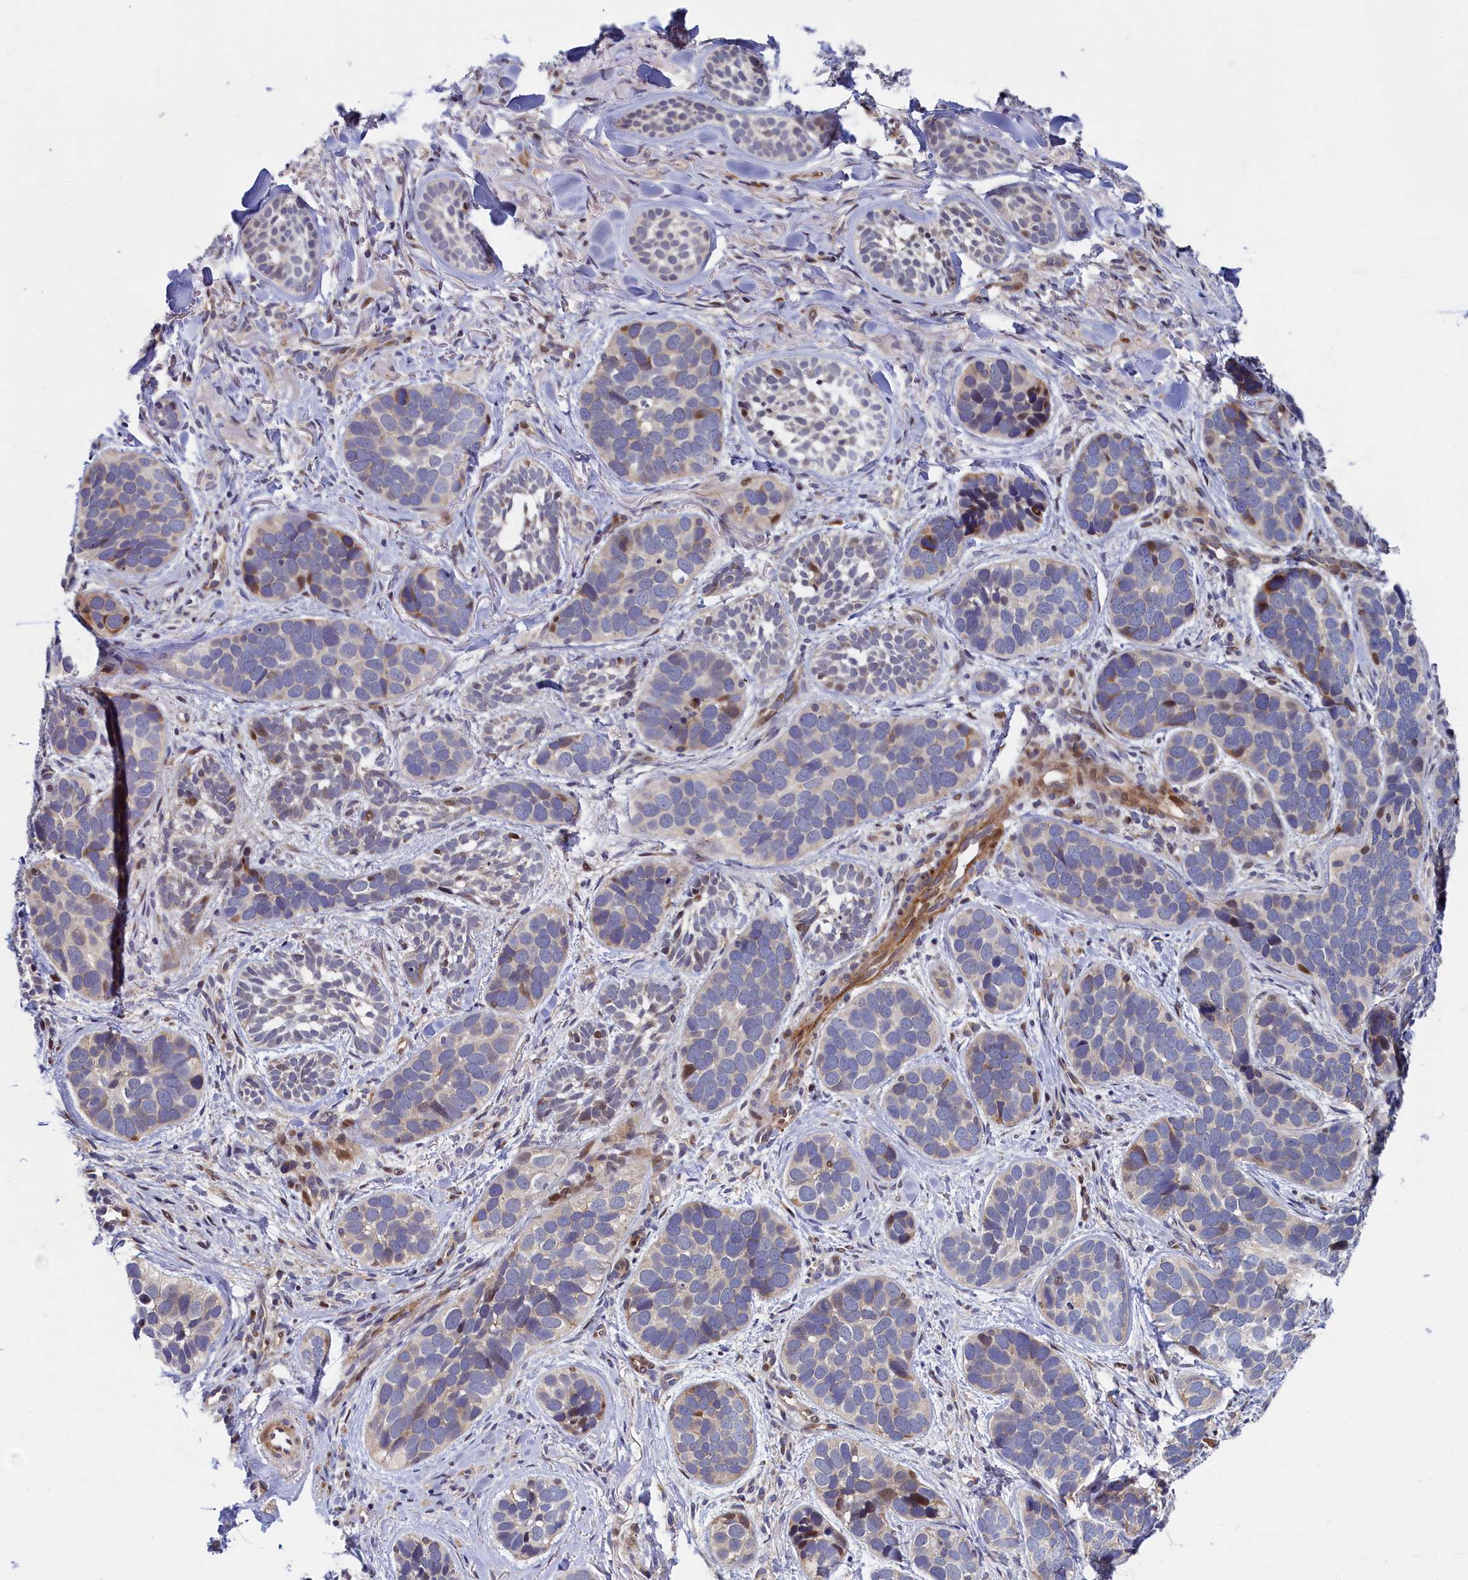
{"staining": {"intensity": "moderate", "quantity": "<25%", "location": "nuclear"}, "tissue": "skin cancer", "cell_type": "Tumor cells", "image_type": "cancer", "snomed": [{"axis": "morphology", "description": "Basal cell carcinoma"}, {"axis": "topography", "description": "Skin"}], "caption": "The image exhibits immunohistochemical staining of skin basal cell carcinoma. There is moderate nuclear staining is identified in about <25% of tumor cells. (brown staining indicates protein expression, while blue staining denotes nuclei).", "gene": "PIK3C3", "patient": {"sex": "male", "age": 71}}